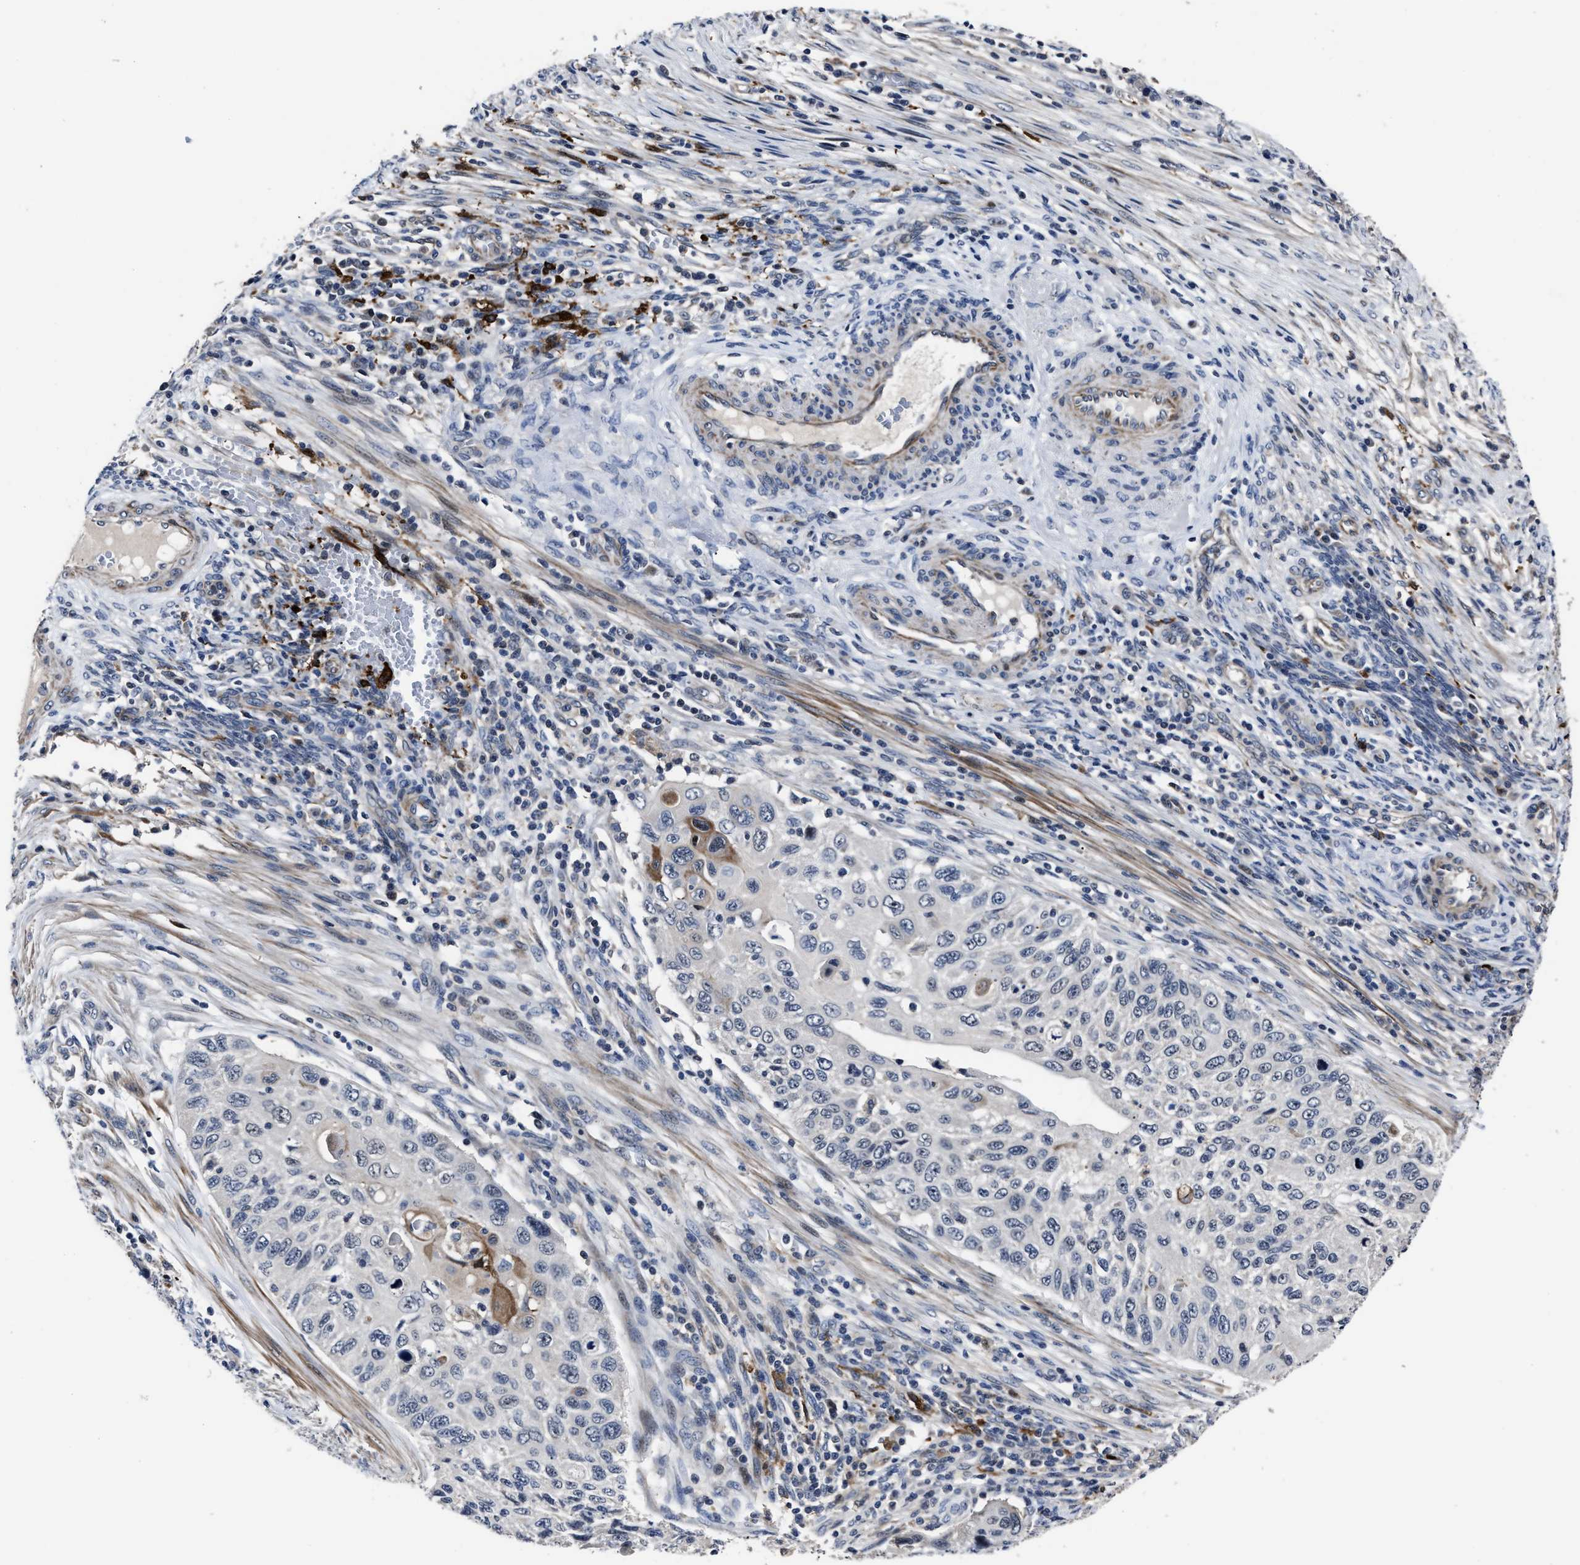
{"staining": {"intensity": "moderate", "quantity": "<25%", "location": "cytoplasmic/membranous"}, "tissue": "cervical cancer", "cell_type": "Tumor cells", "image_type": "cancer", "snomed": [{"axis": "morphology", "description": "Squamous cell carcinoma, NOS"}, {"axis": "topography", "description": "Cervix"}], "caption": "Tumor cells exhibit moderate cytoplasmic/membranous positivity in about <25% of cells in cervical squamous cell carcinoma. The staining was performed using DAB (3,3'-diaminobenzidine) to visualize the protein expression in brown, while the nuclei were stained in blue with hematoxylin (Magnification: 20x).", "gene": "RSBN1L", "patient": {"sex": "female", "age": 70}}